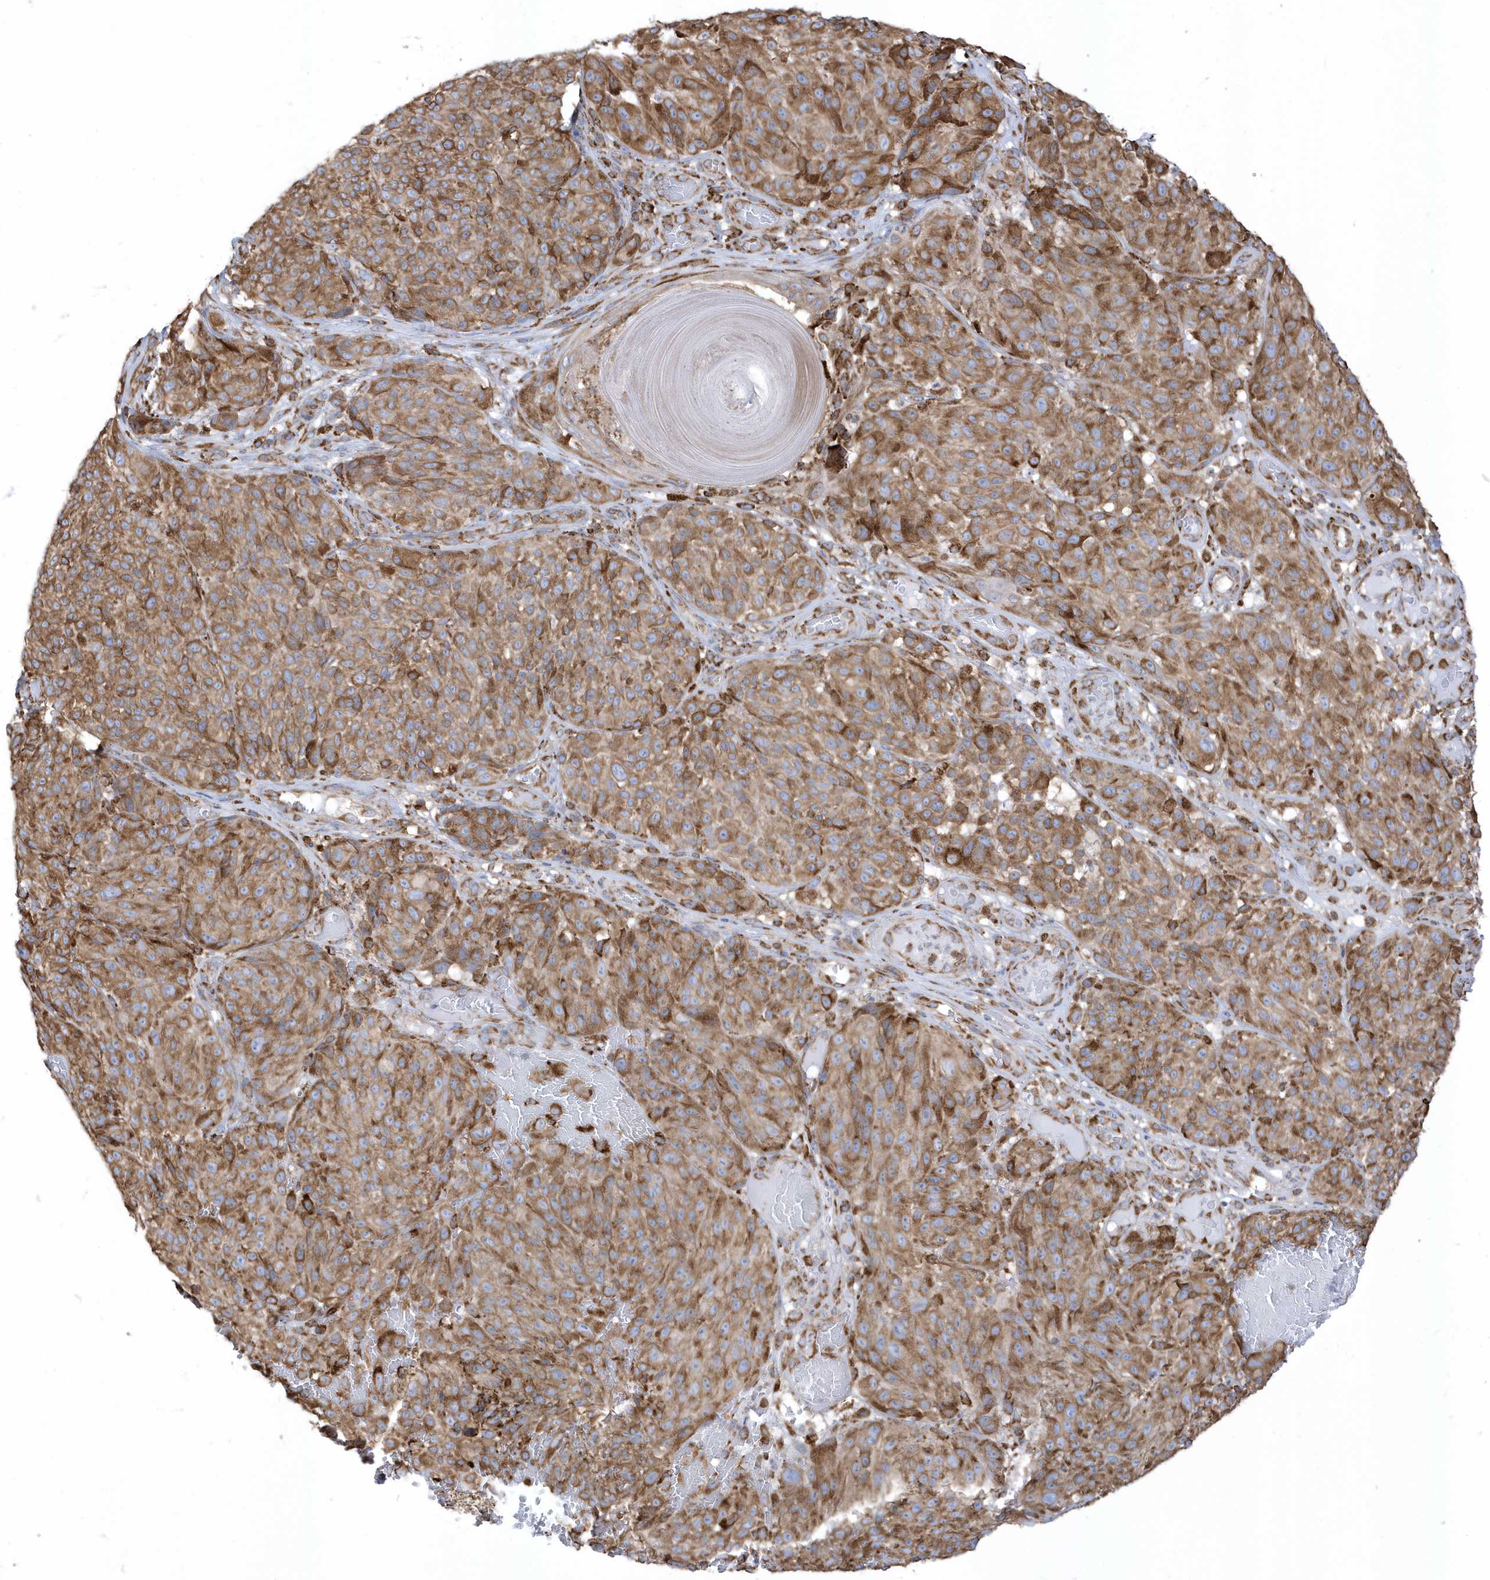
{"staining": {"intensity": "moderate", "quantity": ">75%", "location": "cytoplasmic/membranous"}, "tissue": "melanoma", "cell_type": "Tumor cells", "image_type": "cancer", "snomed": [{"axis": "morphology", "description": "Malignant melanoma, NOS"}, {"axis": "topography", "description": "Skin"}], "caption": "High-magnification brightfield microscopy of melanoma stained with DAB (brown) and counterstained with hematoxylin (blue). tumor cells exhibit moderate cytoplasmic/membranous positivity is identified in about>75% of cells.", "gene": "PDIA6", "patient": {"sex": "male", "age": 83}}